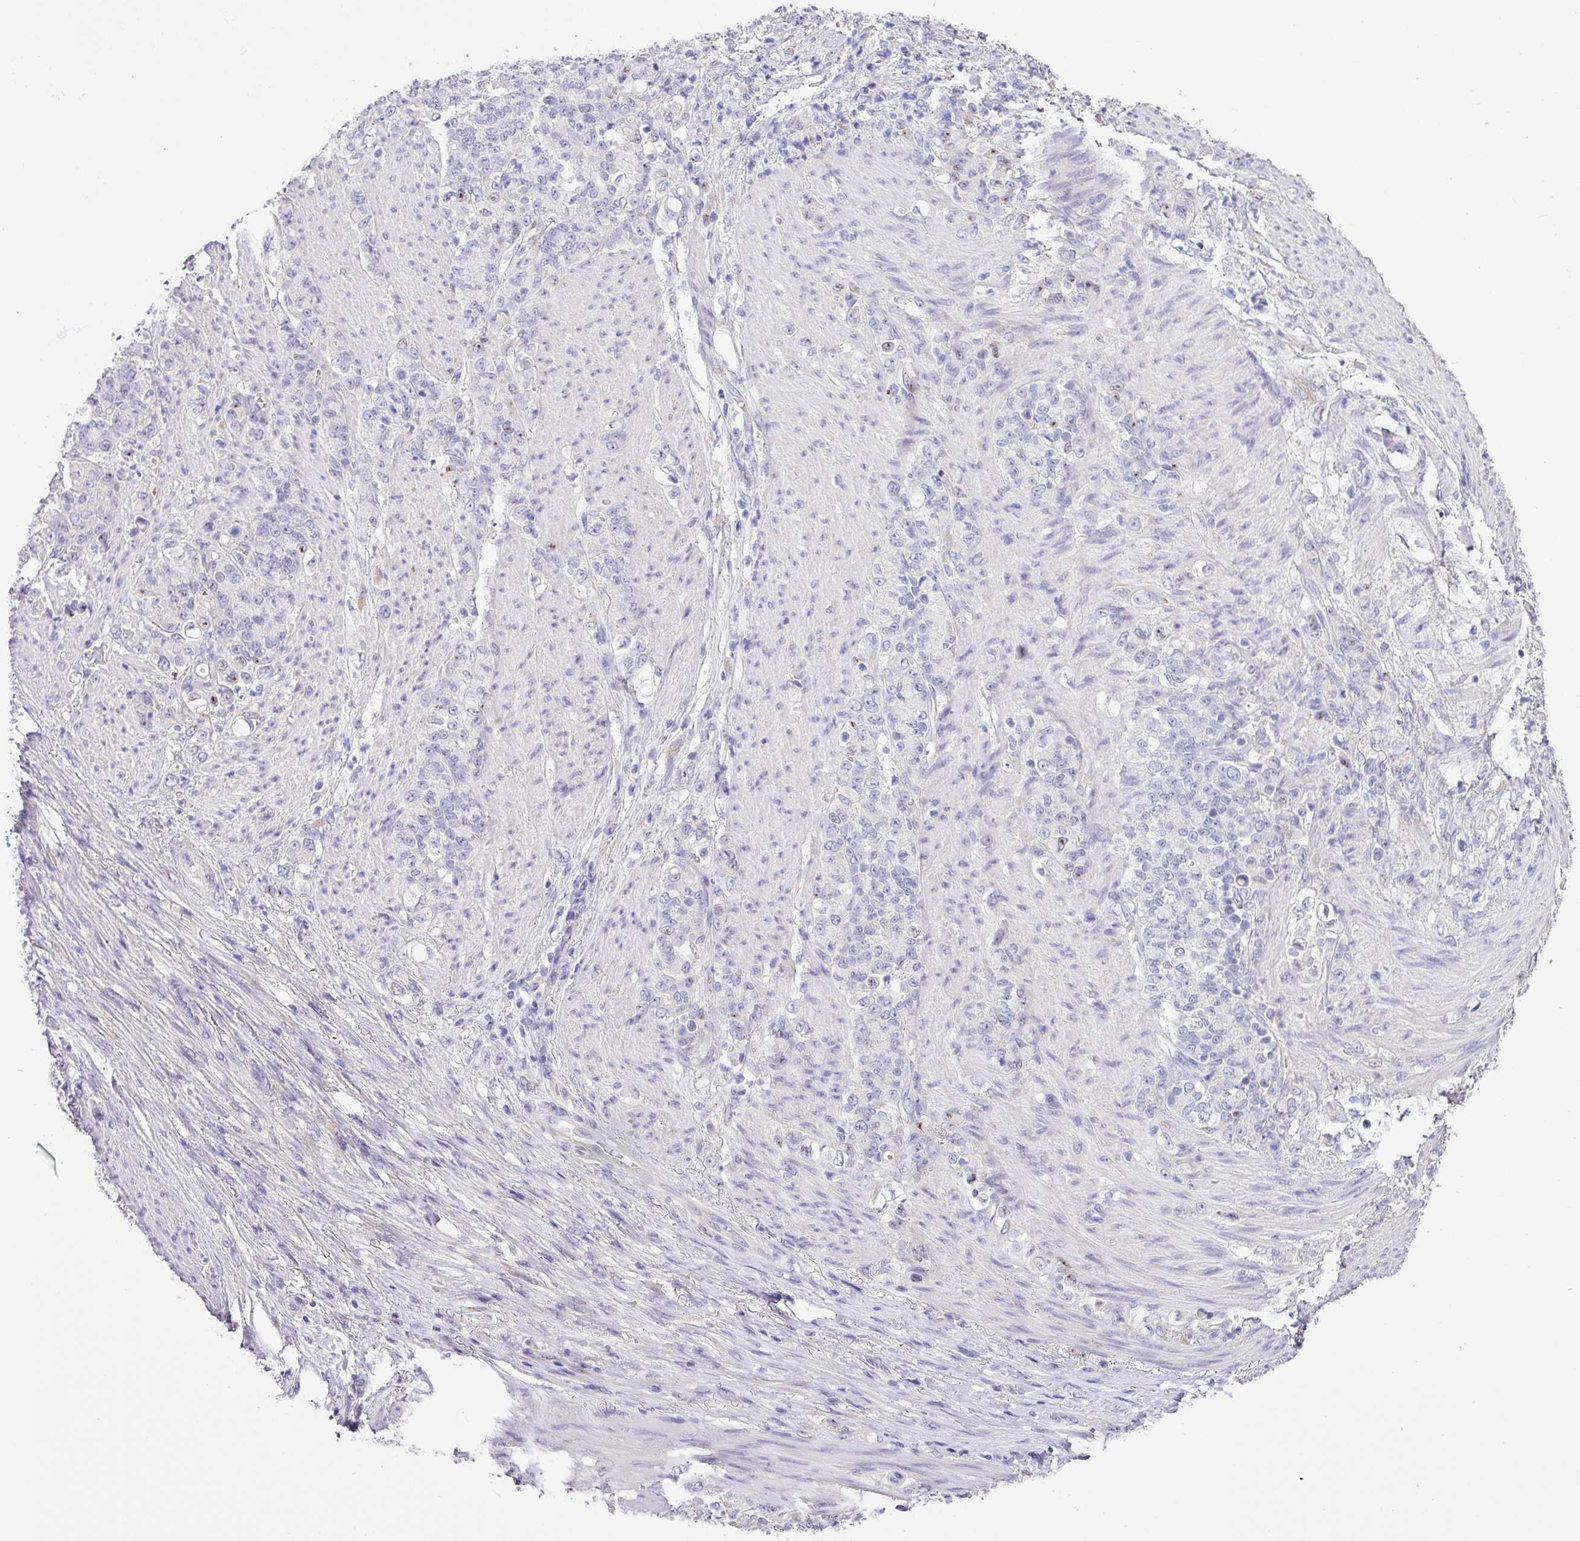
{"staining": {"intensity": "negative", "quantity": "none", "location": "none"}, "tissue": "stomach cancer", "cell_type": "Tumor cells", "image_type": "cancer", "snomed": [{"axis": "morphology", "description": "Adenocarcinoma, NOS"}, {"axis": "topography", "description": "Stomach"}], "caption": "Tumor cells show no significant protein positivity in adenocarcinoma (stomach).", "gene": "ZG16", "patient": {"sex": "female", "age": 79}}